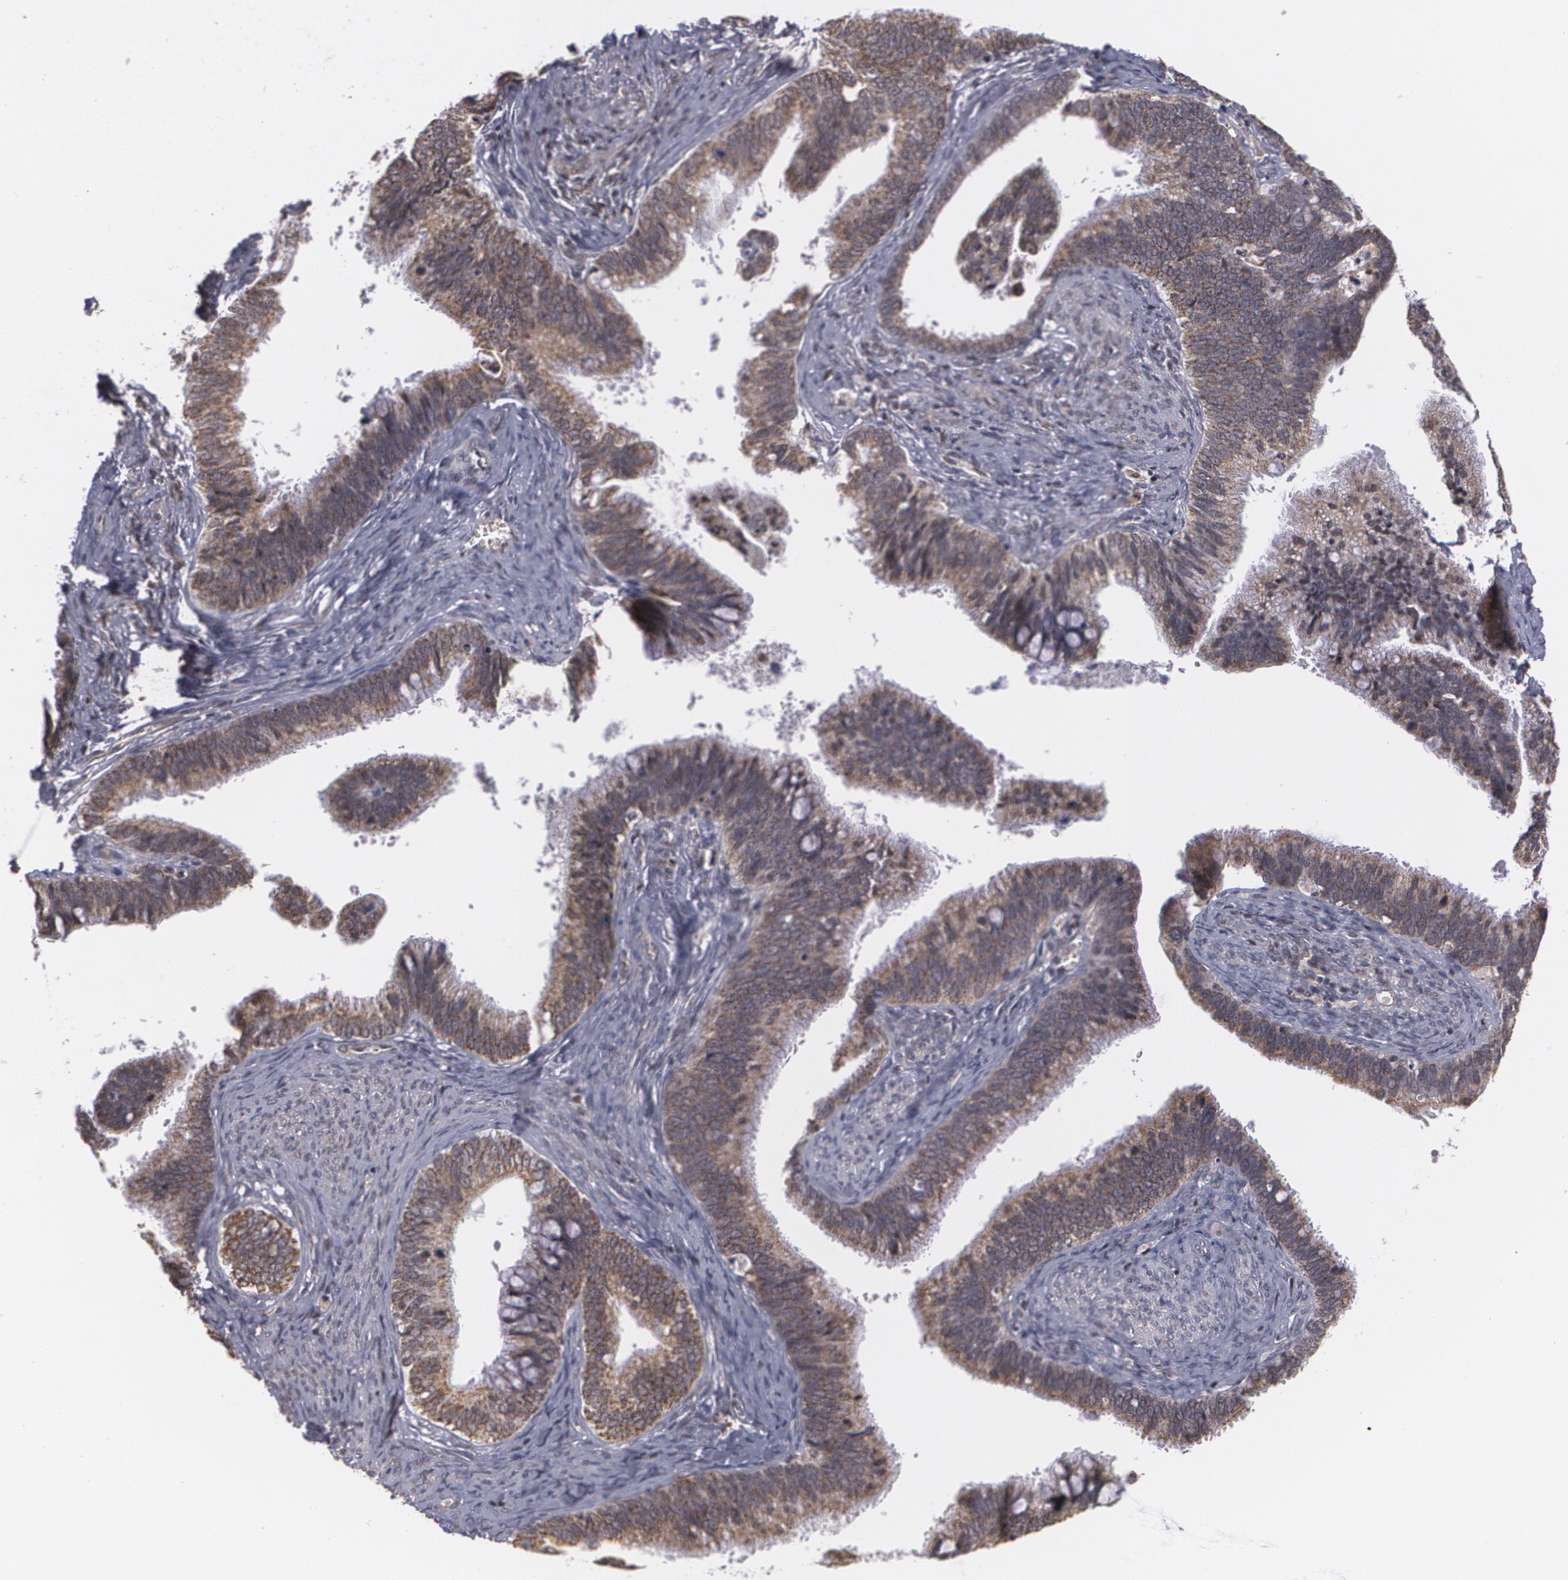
{"staining": {"intensity": "weak", "quantity": ">75%", "location": "cytoplasmic/membranous"}, "tissue": "cervical cancer", "cell_type": "Tumor cells", "image_type": "cancer", "snomed": [{"axis": "morphology", "description": "Adenocarcinoma, NOS"}, {"axis": "topography", "description": "Cervix"}], "caption": "Brown immunohistochemical staining in human adenocarcinoma (cervical) demonstrates weak cytoplasmic/membranous expression in about >75% of tumor cells.", "gene": "MXD1", "patient": {"sex": "female", "age": 47}}